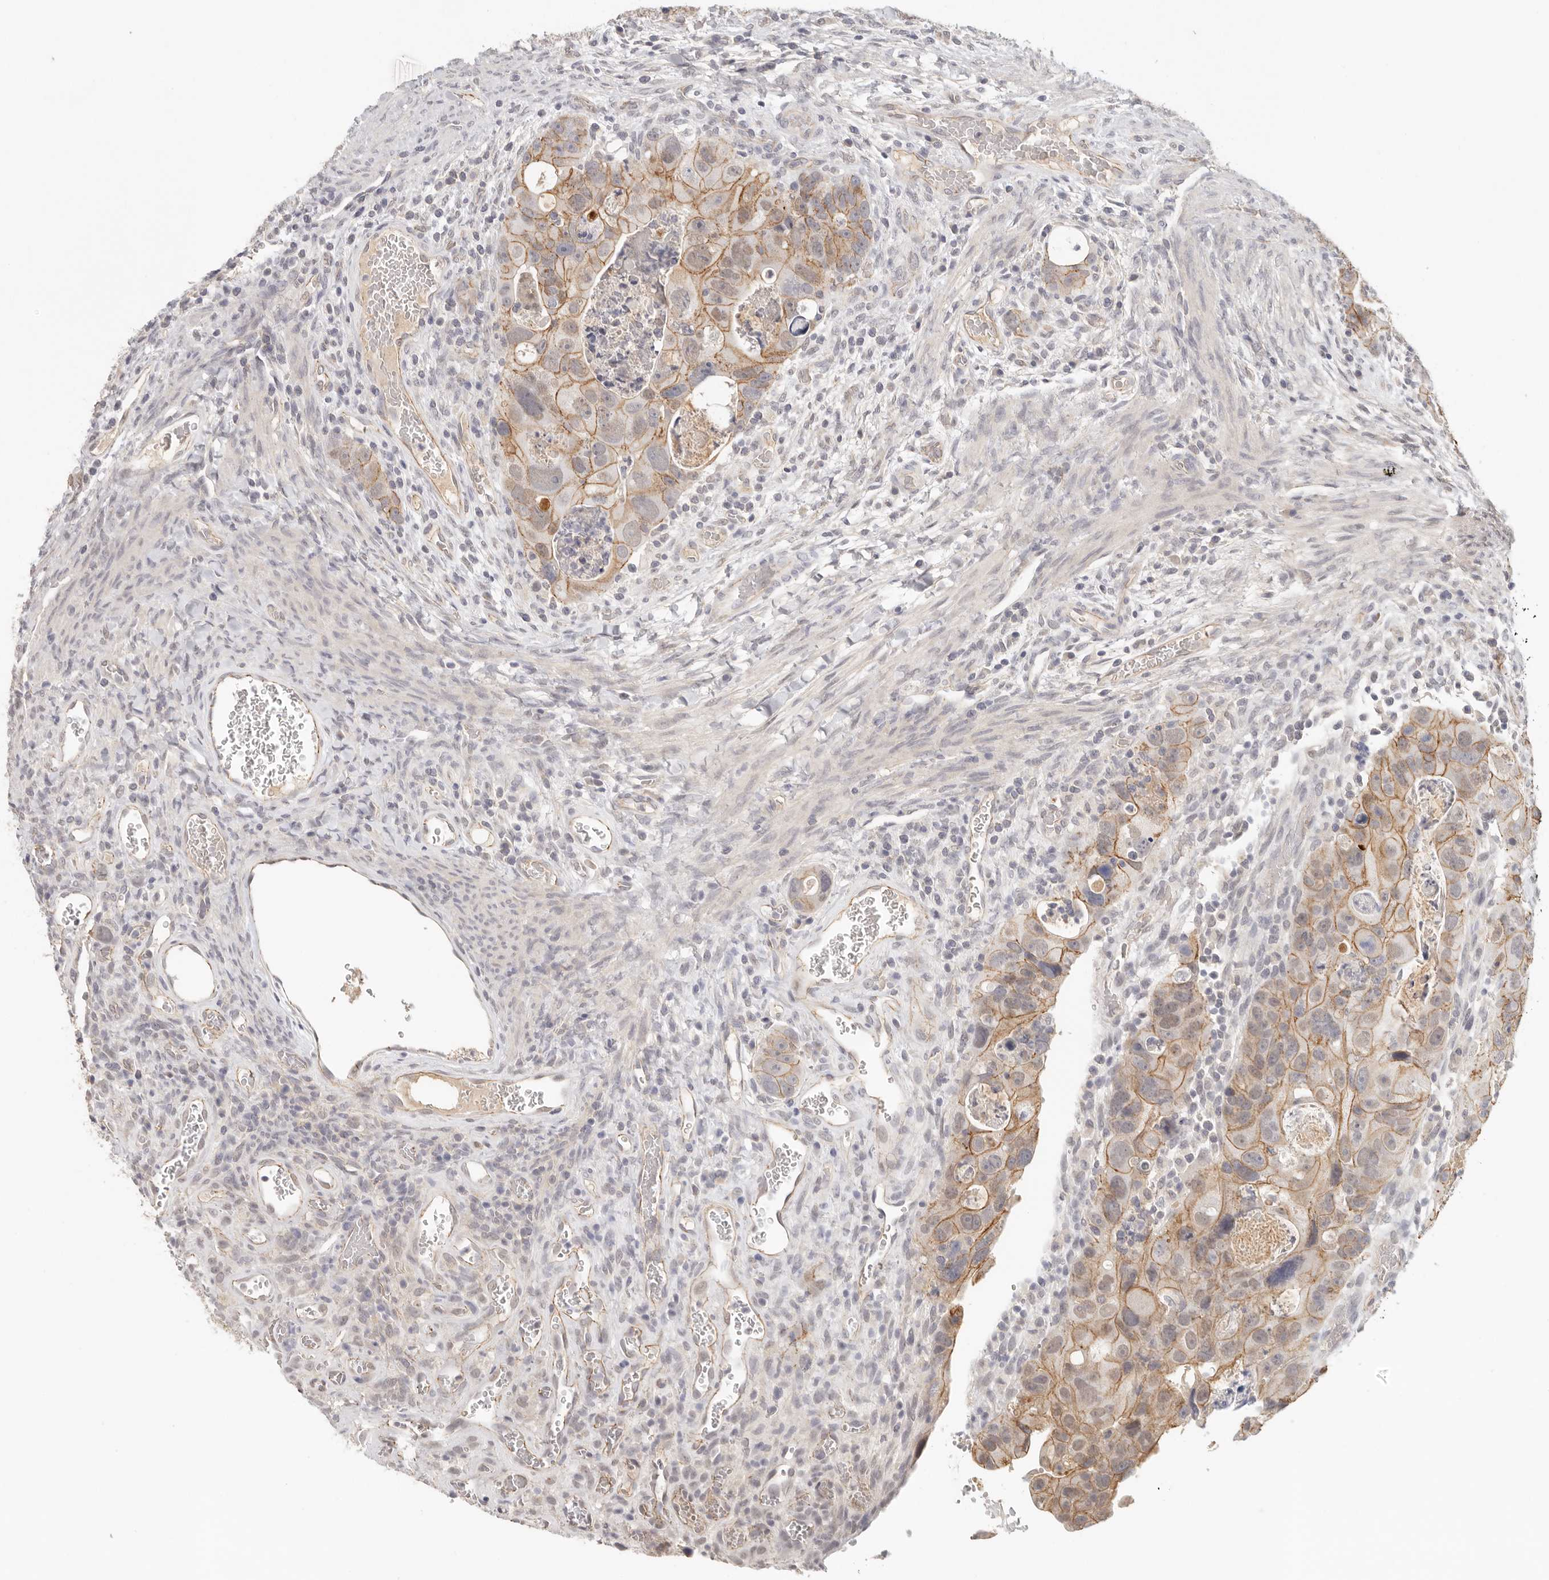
{"staining": {"intensity": "moderate", "quantity": ">75%", "location": "cytoplasmic/membranous"}, "tissue": "colorectal cancer", "cell_type": "Tumor cells", "image_type": "cancer", "snomed": [{"axis": "morphology", "description": "Adenocarcinoma, NOS"}, {"axis": "topography", "description": "Rectum"}], "caption": "Moderate cytoplasmic/membranous staining is seen in about >75% of tumor cells in colorectal adenocarcinoma.", "gene": "ANXA9", "patient": {"sex": "male", "age": 59}}